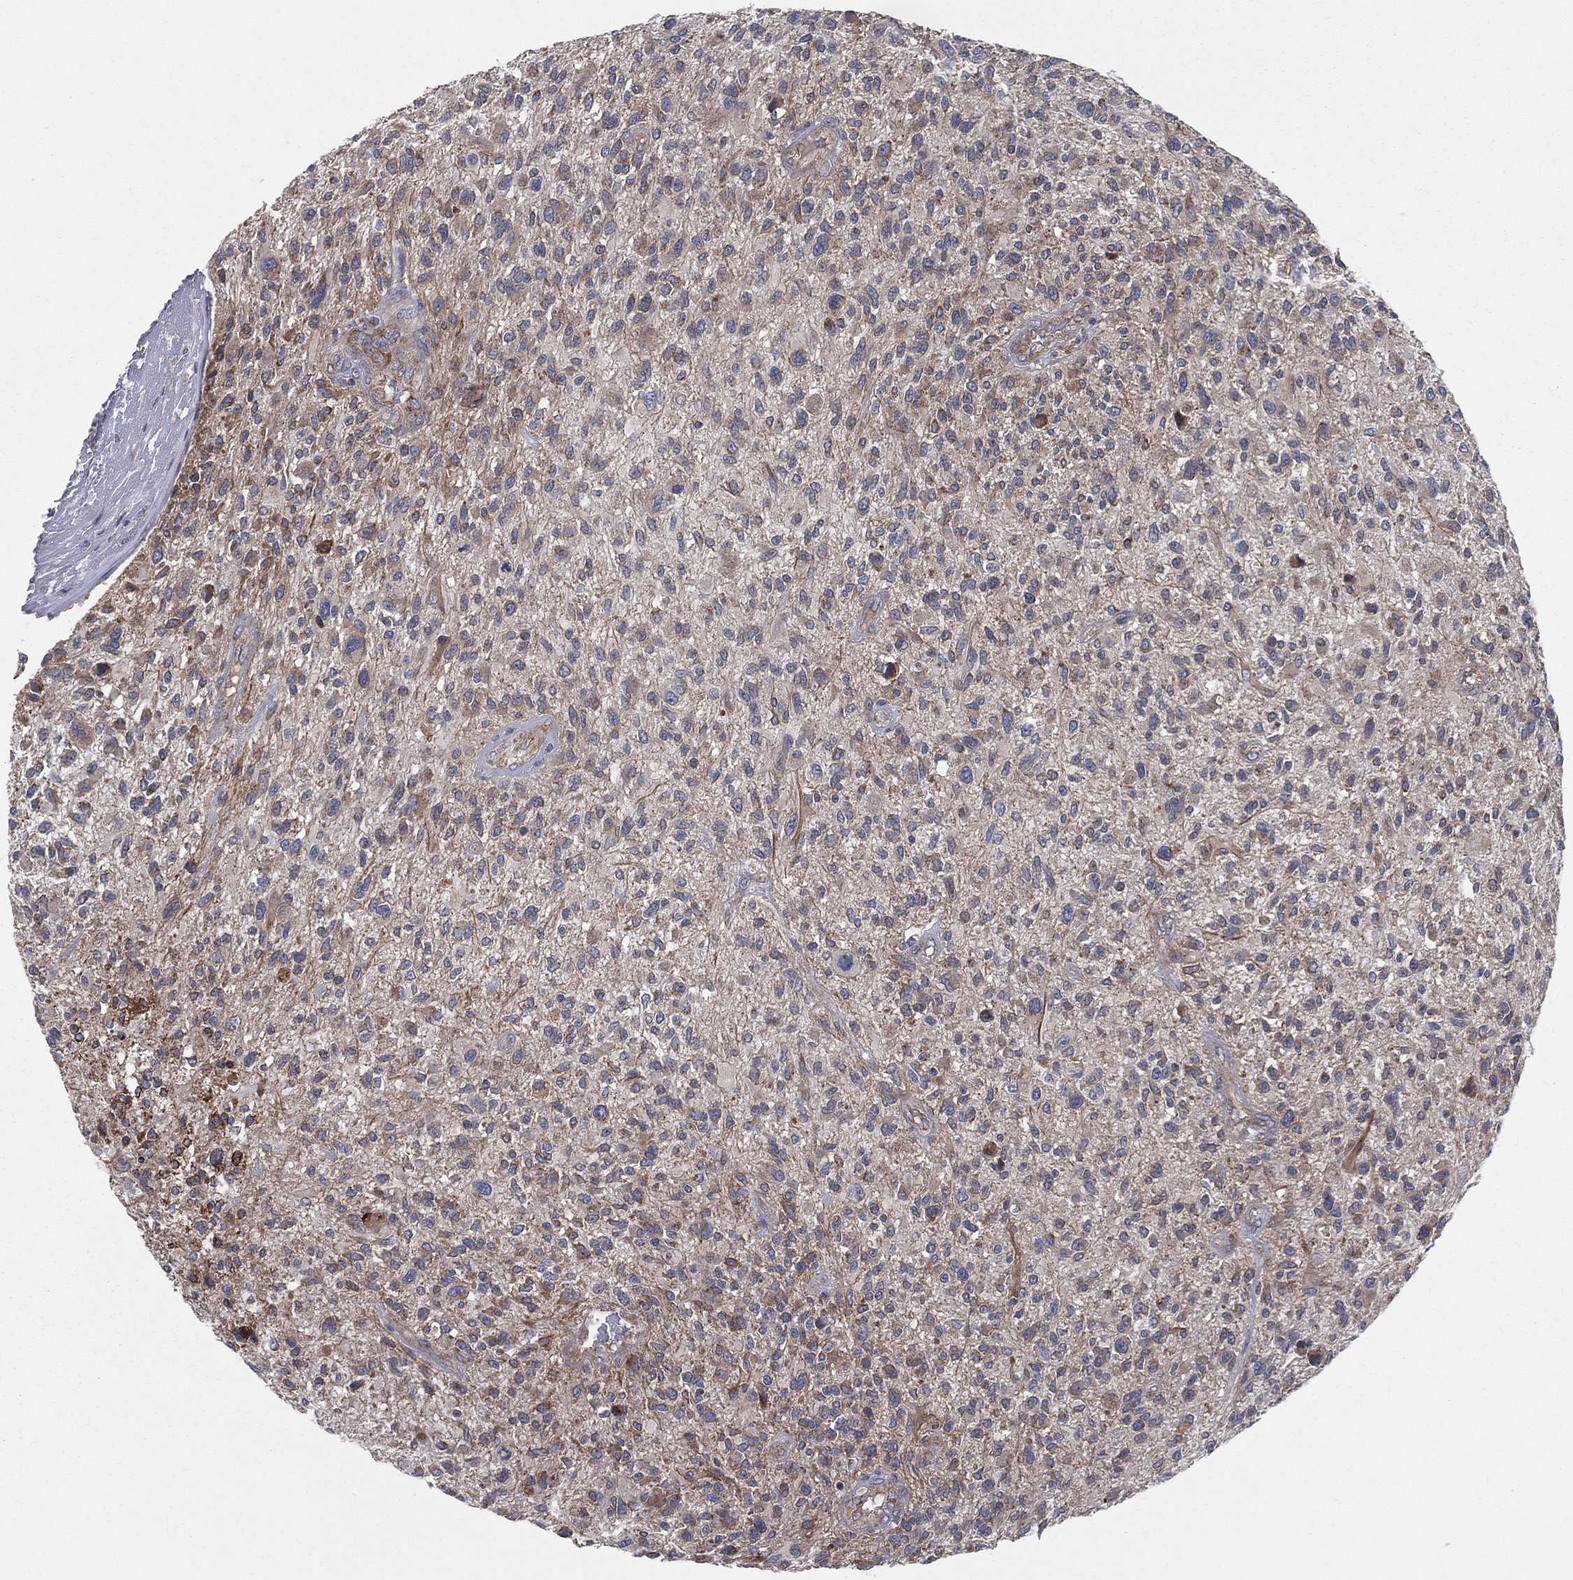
{"staining": {"intensity": "moderate", "quantity": "<25%", "location": "cytoplasmic/membranous"}, "tissue": "glioma", "cell_type": "Tumor cells", "image_type": "cancer", "snomed": [{"axis": "morphology", "description": "Glioma, malignant, High grade"}, {"axis": "topography", "description": "Brain"}], "caption": "This is a photomicrograph of immunohistochemistry staining of high-grade glioma (malignant), which shows moderate expression in the cytoplasmic/membranous of tumor cells.", "gene": "MIX23", "patient": {"sex": "male", "age": 47}}